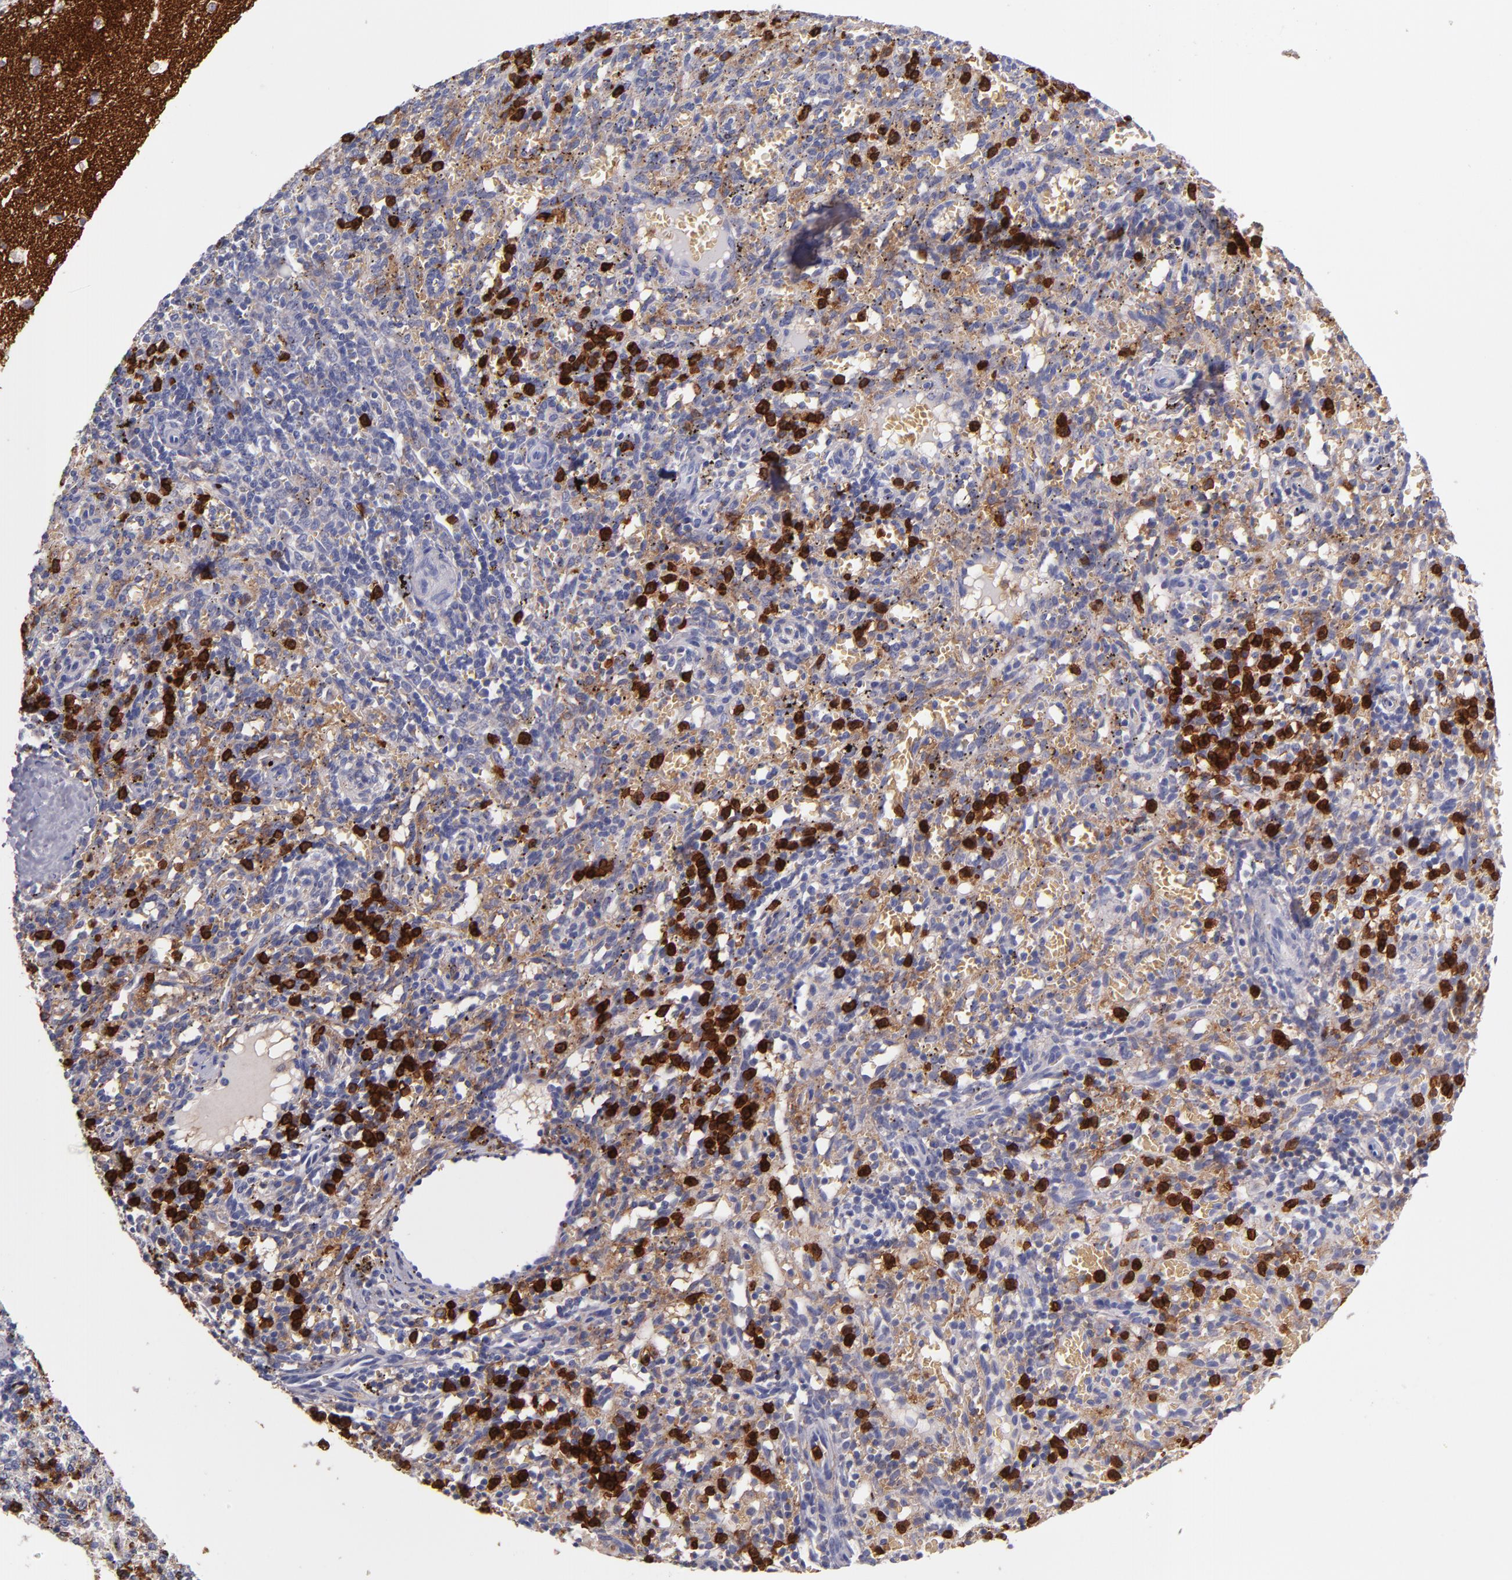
{"staining": {"intensity": "strong", "quantity": "<25%", "location": "cytoplasmic/membranous"}, "tissue": "spleen", "cell_type": "Cells in red pulp", "image_type": "normal", "snomed": [{"axis": "morphology", "description": "Normal tissue, NOS"}, {"axis": "topography", "description": "Spleen"}], "caption": "Immunohistochemistry (IHC) of normal human spleen exhibits medium levels of strong cytoplasmic/membranous expression in approximately <25% of cells in red pulp.", "gene": "C5AR1", "patient": {"sex": "female", "age": 10}}